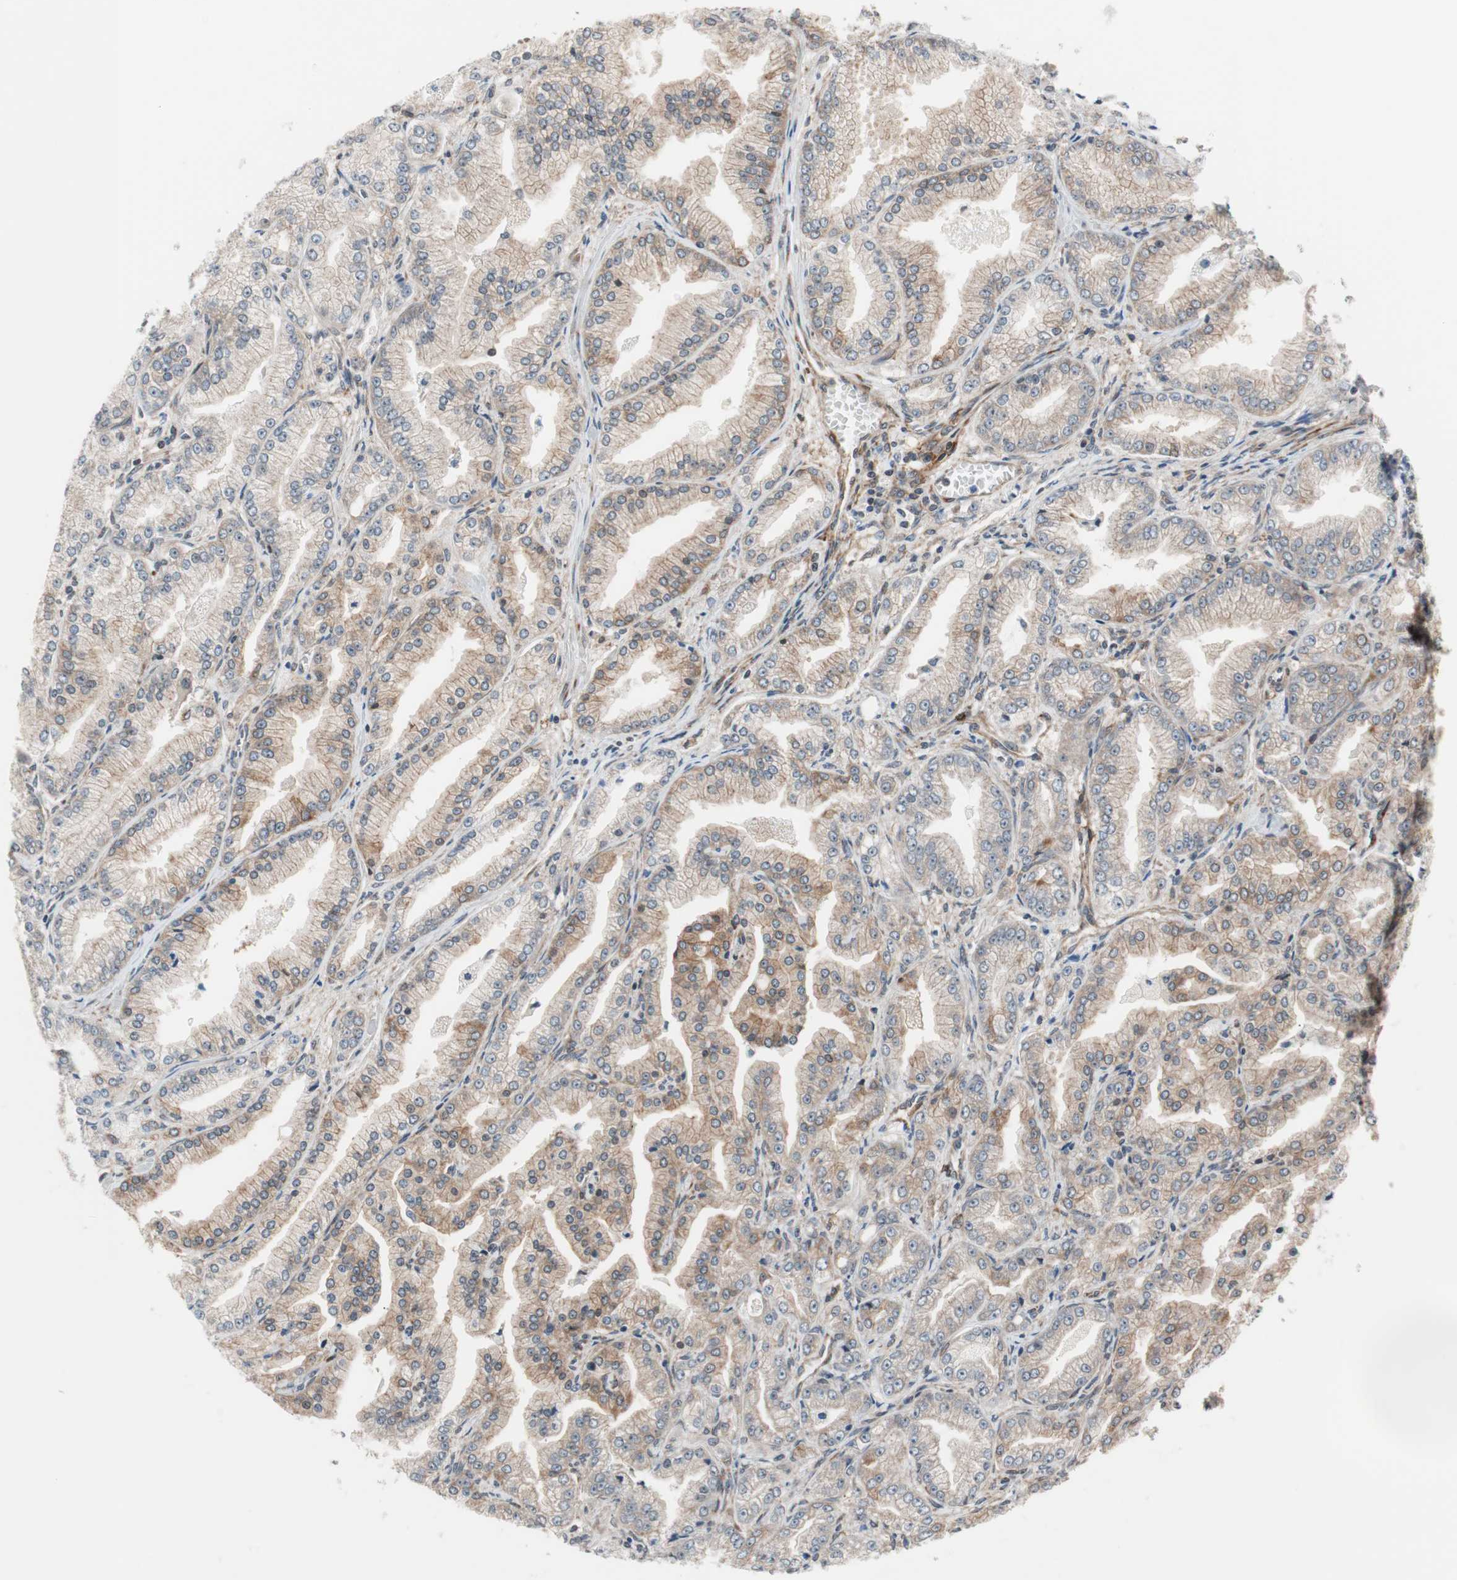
{"staining": {"intensity": "moderate", "quantity": ">75%", "location": "cytoplasmic/membranous"}, "tissue": "prostate cancer", "cell_type": "Tumor cells", "image_type": "cancer", "snomed": [{"axis": "morphology", "description": "Adenocarcinoma, High grade"}, {"axis": "topography", "description": "Prostate"}], "caption": "Moderate cytoplasmic/membranous protein staining is appreciated in about >75% of tumor cells in prostate high-grade adenocarcinoma. The protein is stained brown, and the nuclei are stained in blue (DAB (3,3'-diaminobenzidine) IHC with brightfield microscopy, high magnification).", "gene": "ZNF512B", "patient": {"sex": "male", "age": 61}}